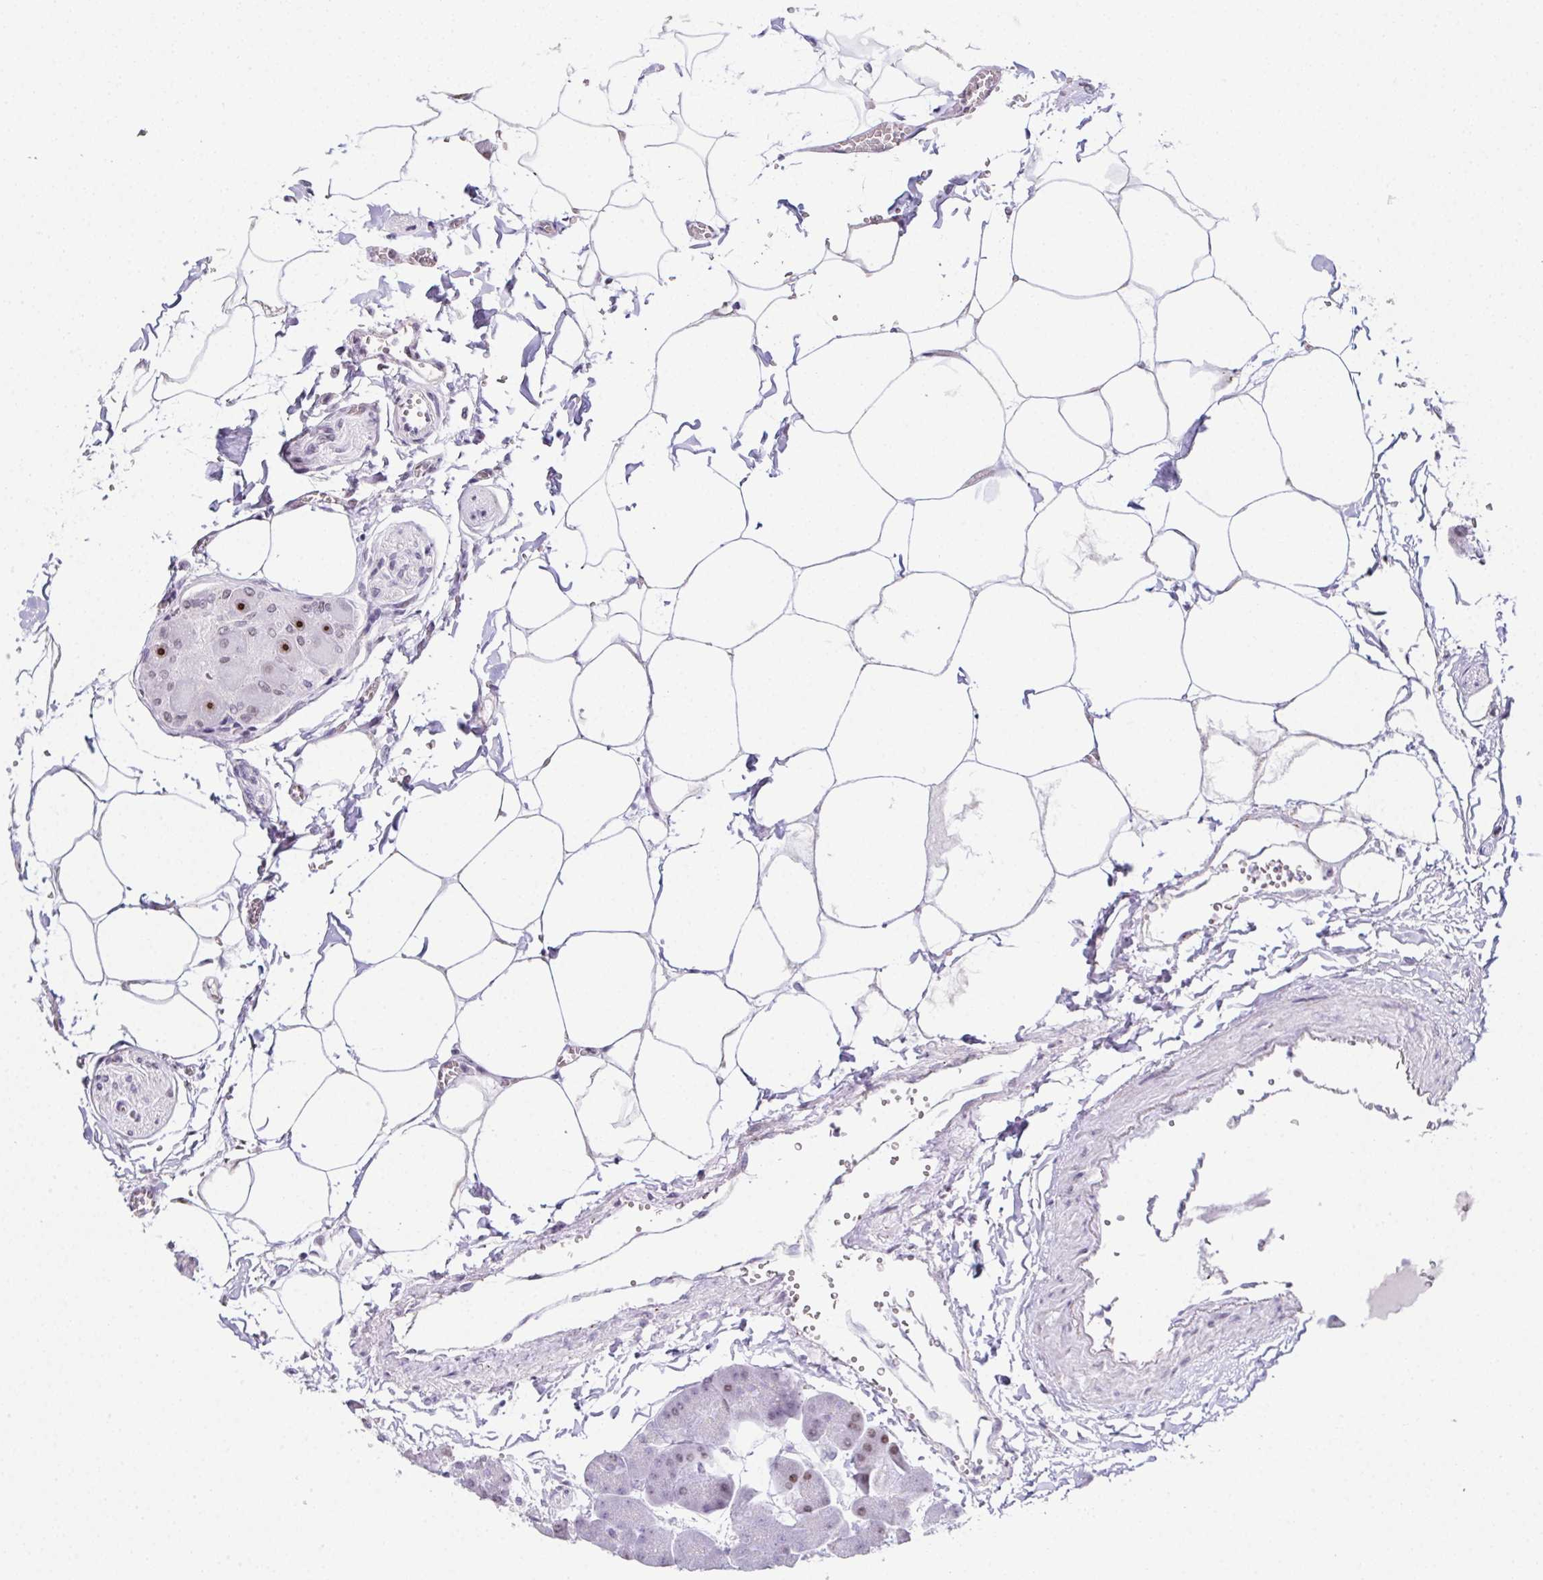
{"staining": {"intensity": "moderate", "quantity": "25%-75%", "location": "nuclear"}, "tissue": "pancreas", "cell_type": "Exocrine glandular cells", "image_type": "normal", "snomed": [{"axis": "morphology", "description": "Normal tissue, NOS"}, {"axis": "topography", "description": "Pancreas"}], "caption": "This image reveals IHC staining of normal pancreas, with medium moderate nuclear expression in approximately 25%-75% of exocrine glandular cells.", "gene": "ZNF800", "patient": {"sex": "male", "age": 35}}